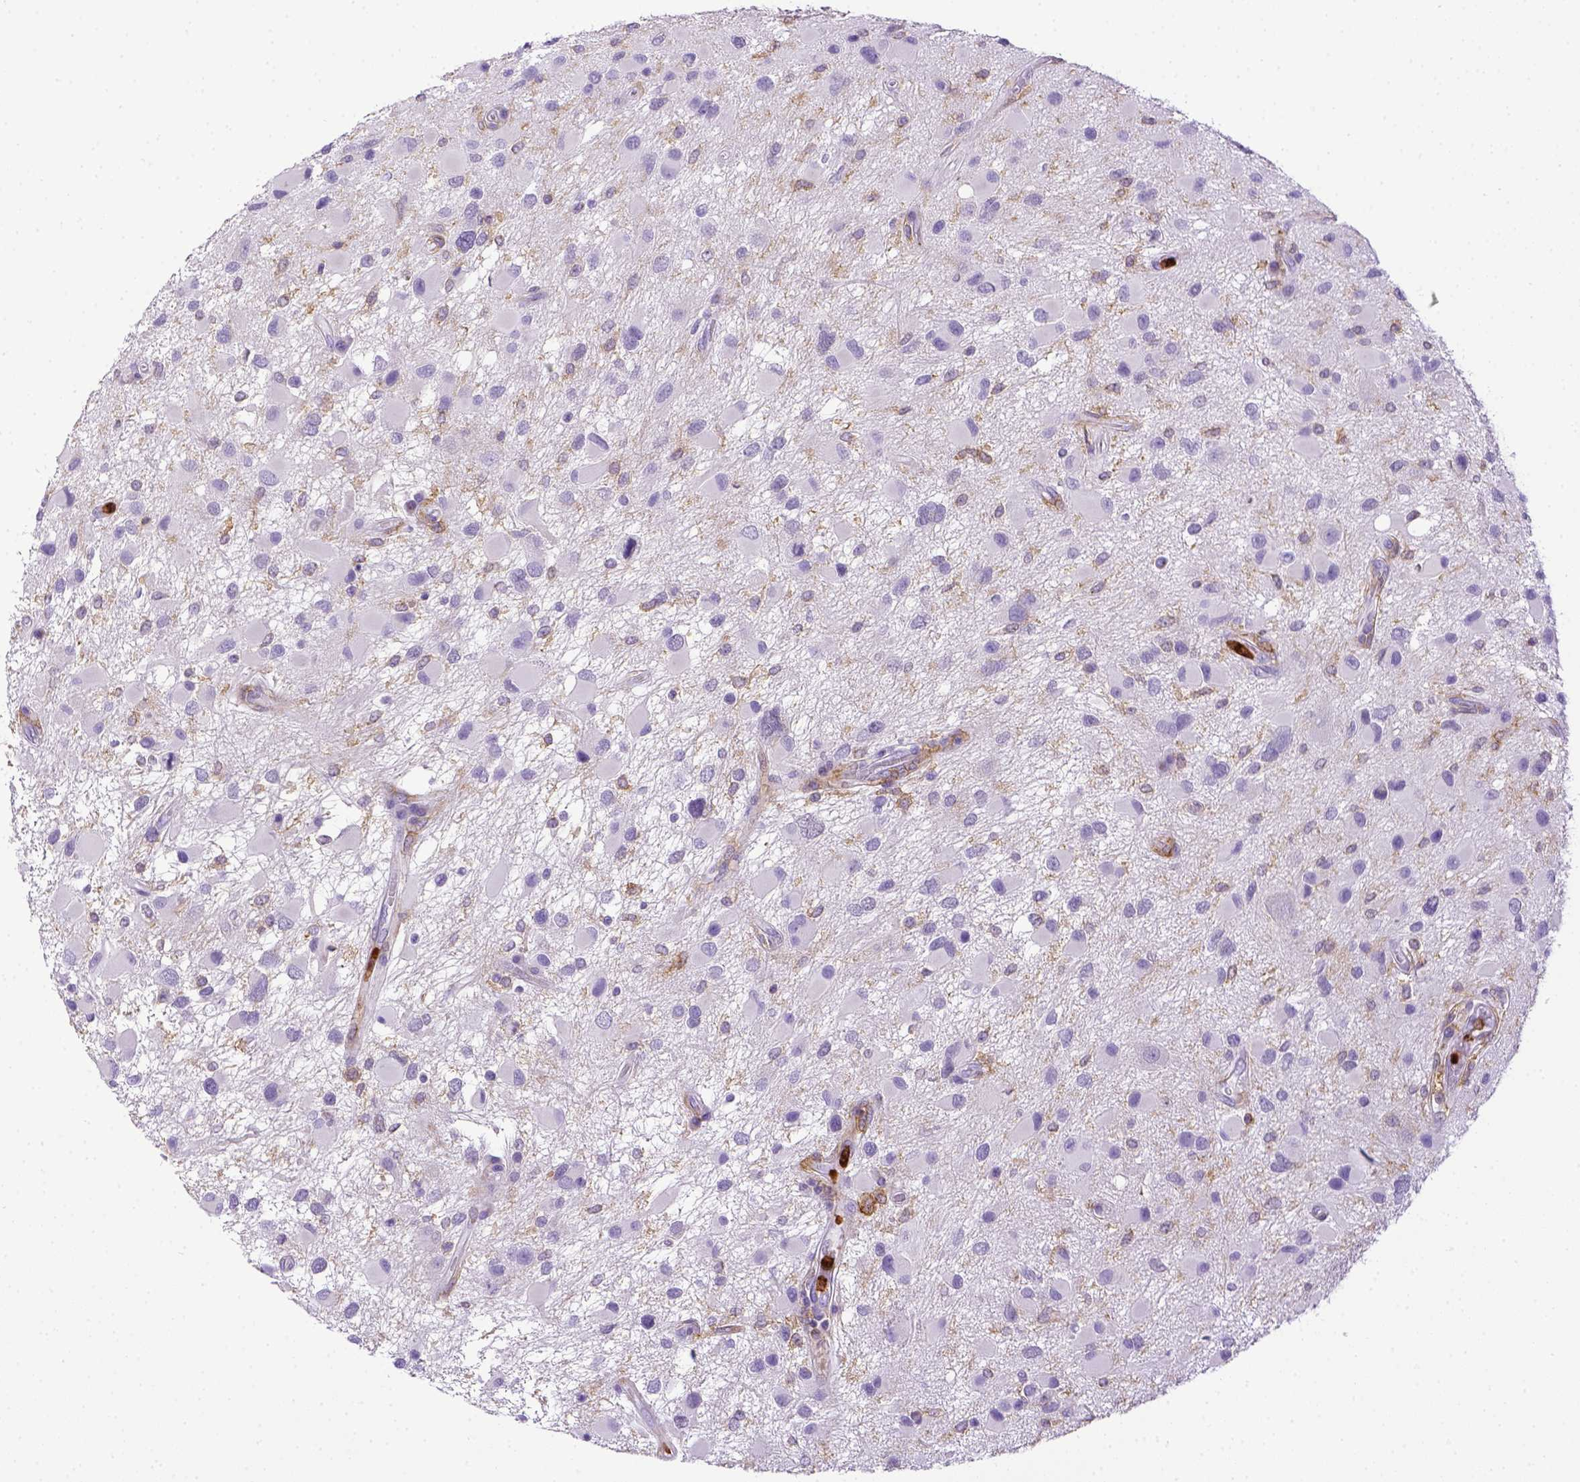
{"staining": {"intensity": "negative", "quantity": "none", "location": "none"}, "tissue": "glioma", "cell_type": "Tumor cells", "image_type": "cancer", "snomed": [{"axis": "morphology", "description": "Glioma, malignant, Low grade"}, {"axis": "topography", "description": "Brain"}], "caption": "This micrograph is of glioma stained with IHC to label a protein in brown with the nuclei are counter-stained blue. There is no positivity in tumor cells.", "gene": "ITGAM", "patient": {"sex": "female", "age": 32}}